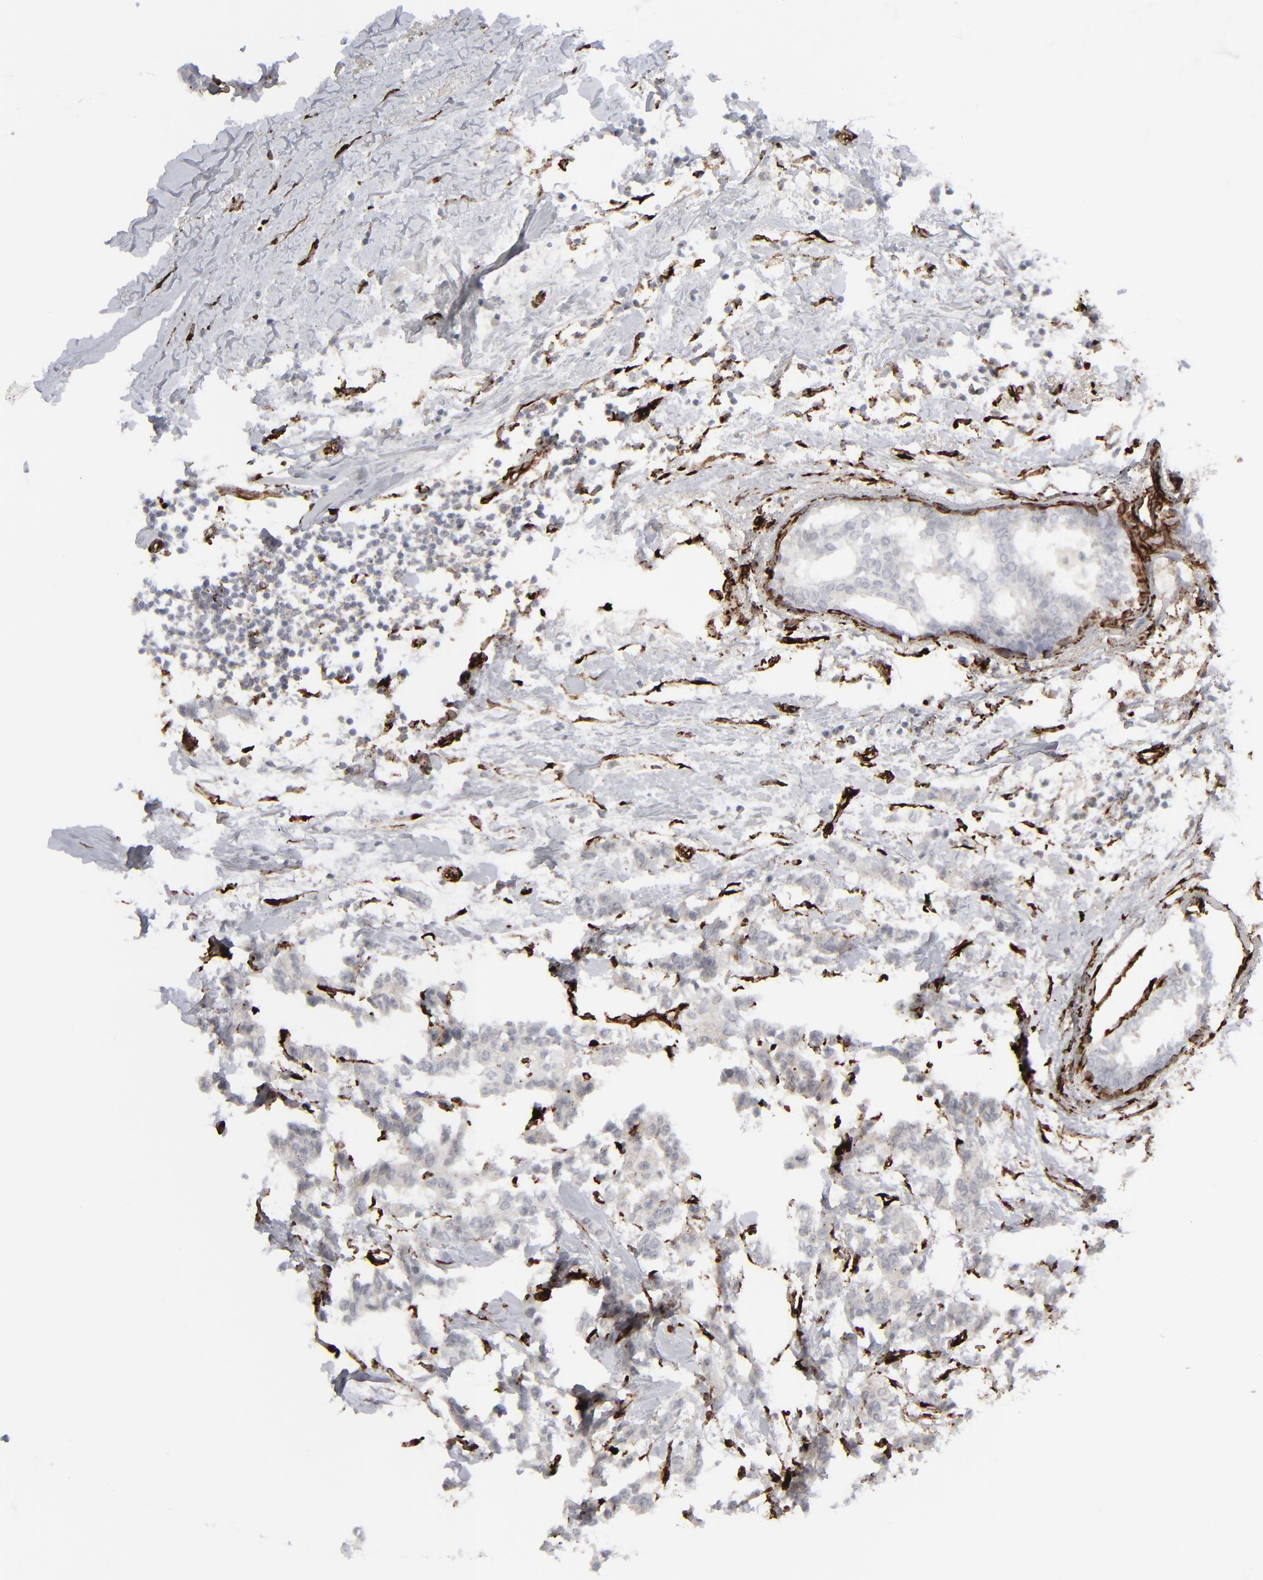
{"staining": {"intensity": "negative", "quantity": "none", "location": "none"}, "tissue": "breast cancer", "cell_type": "Tumor cells", "image_type": "cancer", "snomed": [{"axis": "morphology", "description": "Duct carcinoma"}, {"axis": "topography", "description": "Breast"}], "caption": "The image demonstrates no staining of tumor cells in breast cancer.", "gene": "SPARC", "patient": {"sex": "female", "age": 84}}